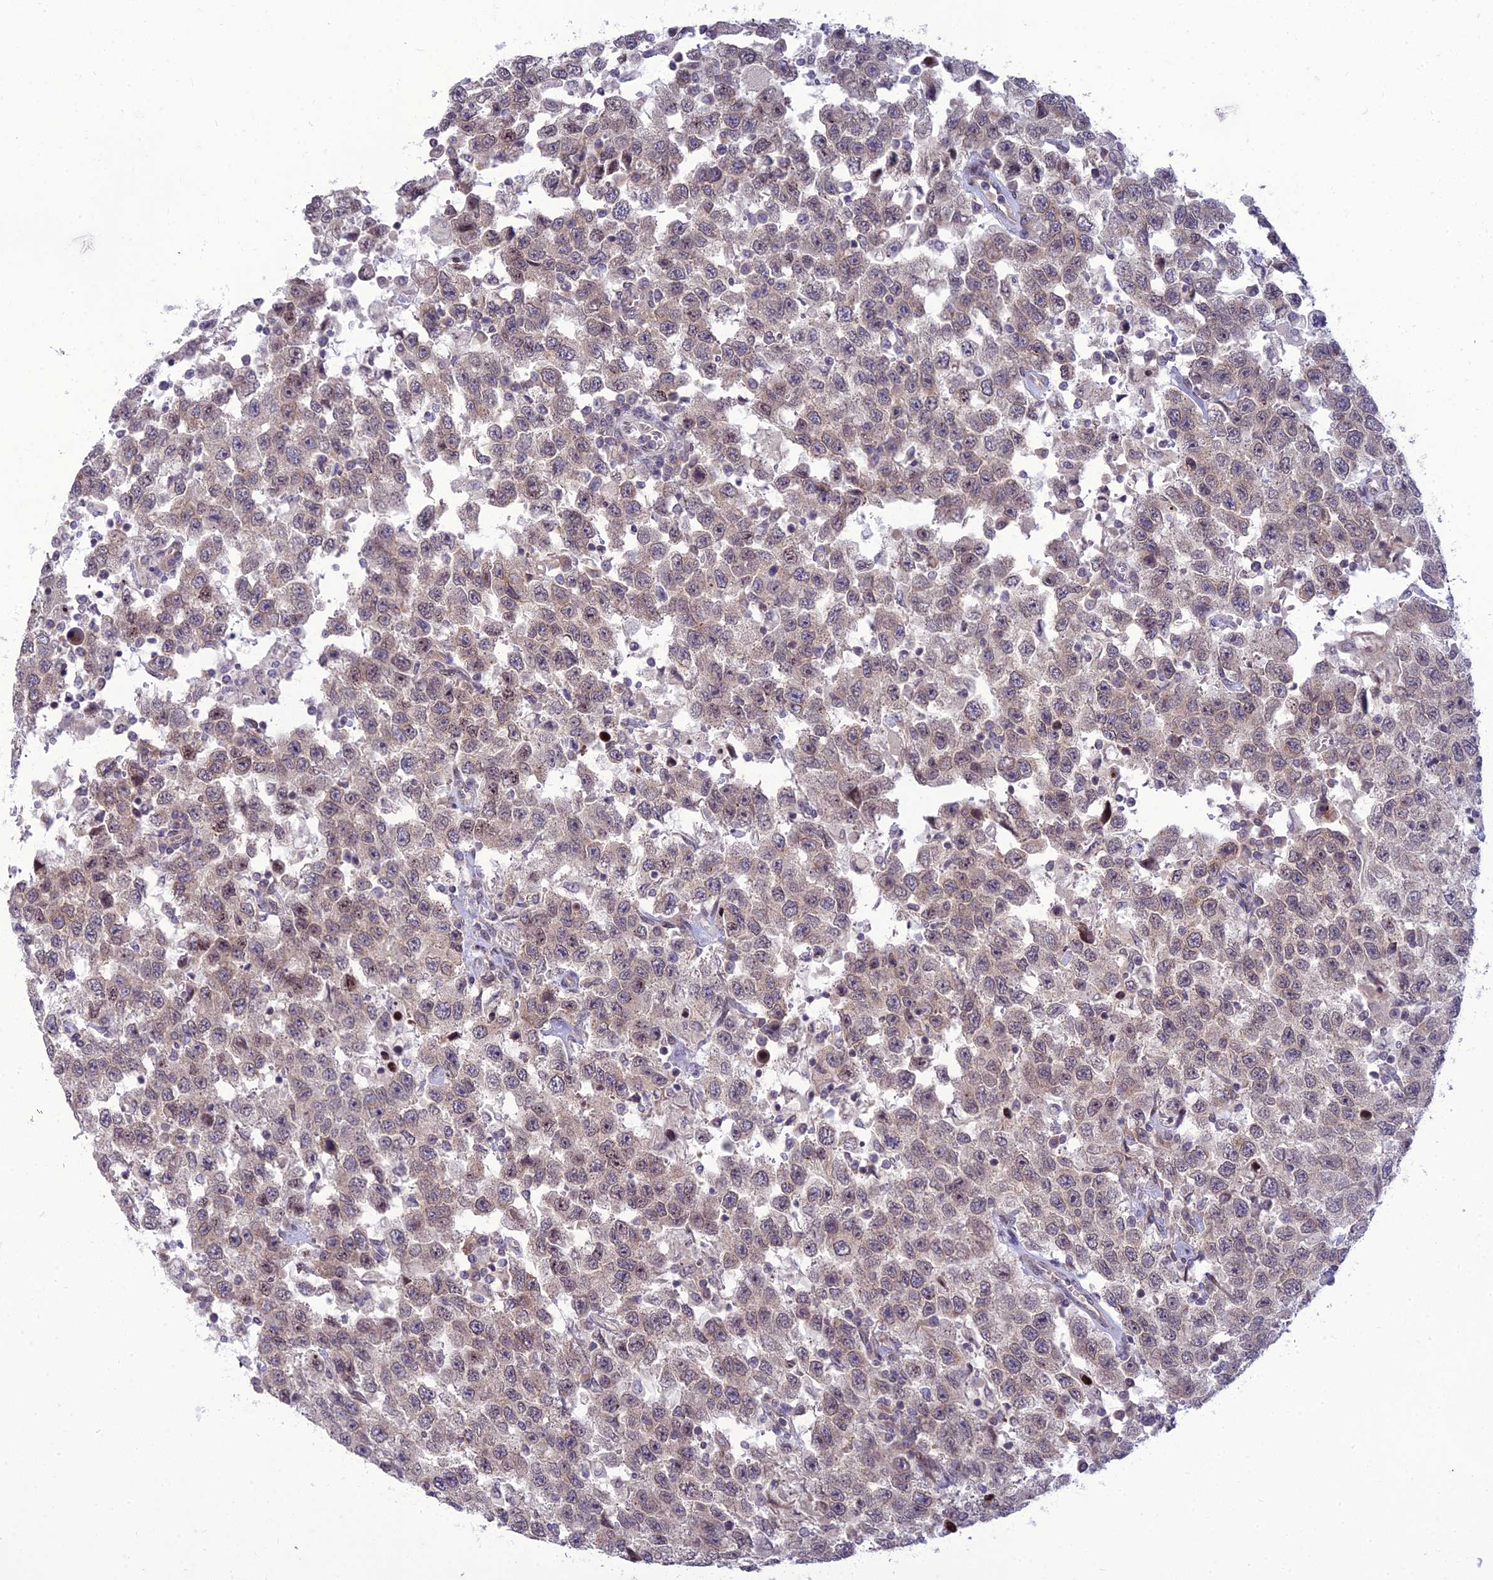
{"staining": {"intensity": "weak", "quantity": "<25%", "location": "cytoplasmic/membranous,nuclear"}, "tissue": "testis cancer", "cell_type": "Tumor cells", "image_type": "cancer", "snomed": [{"axis": "morphology", "description": "Seminoma, NOS"}, {"axis": "topography", "description": "Testis"}], "caption": "There is no significant staining in tumor cells of testis cancer.", "gene": "DTX2", "patient": {"sex": "male", "age": 41}}